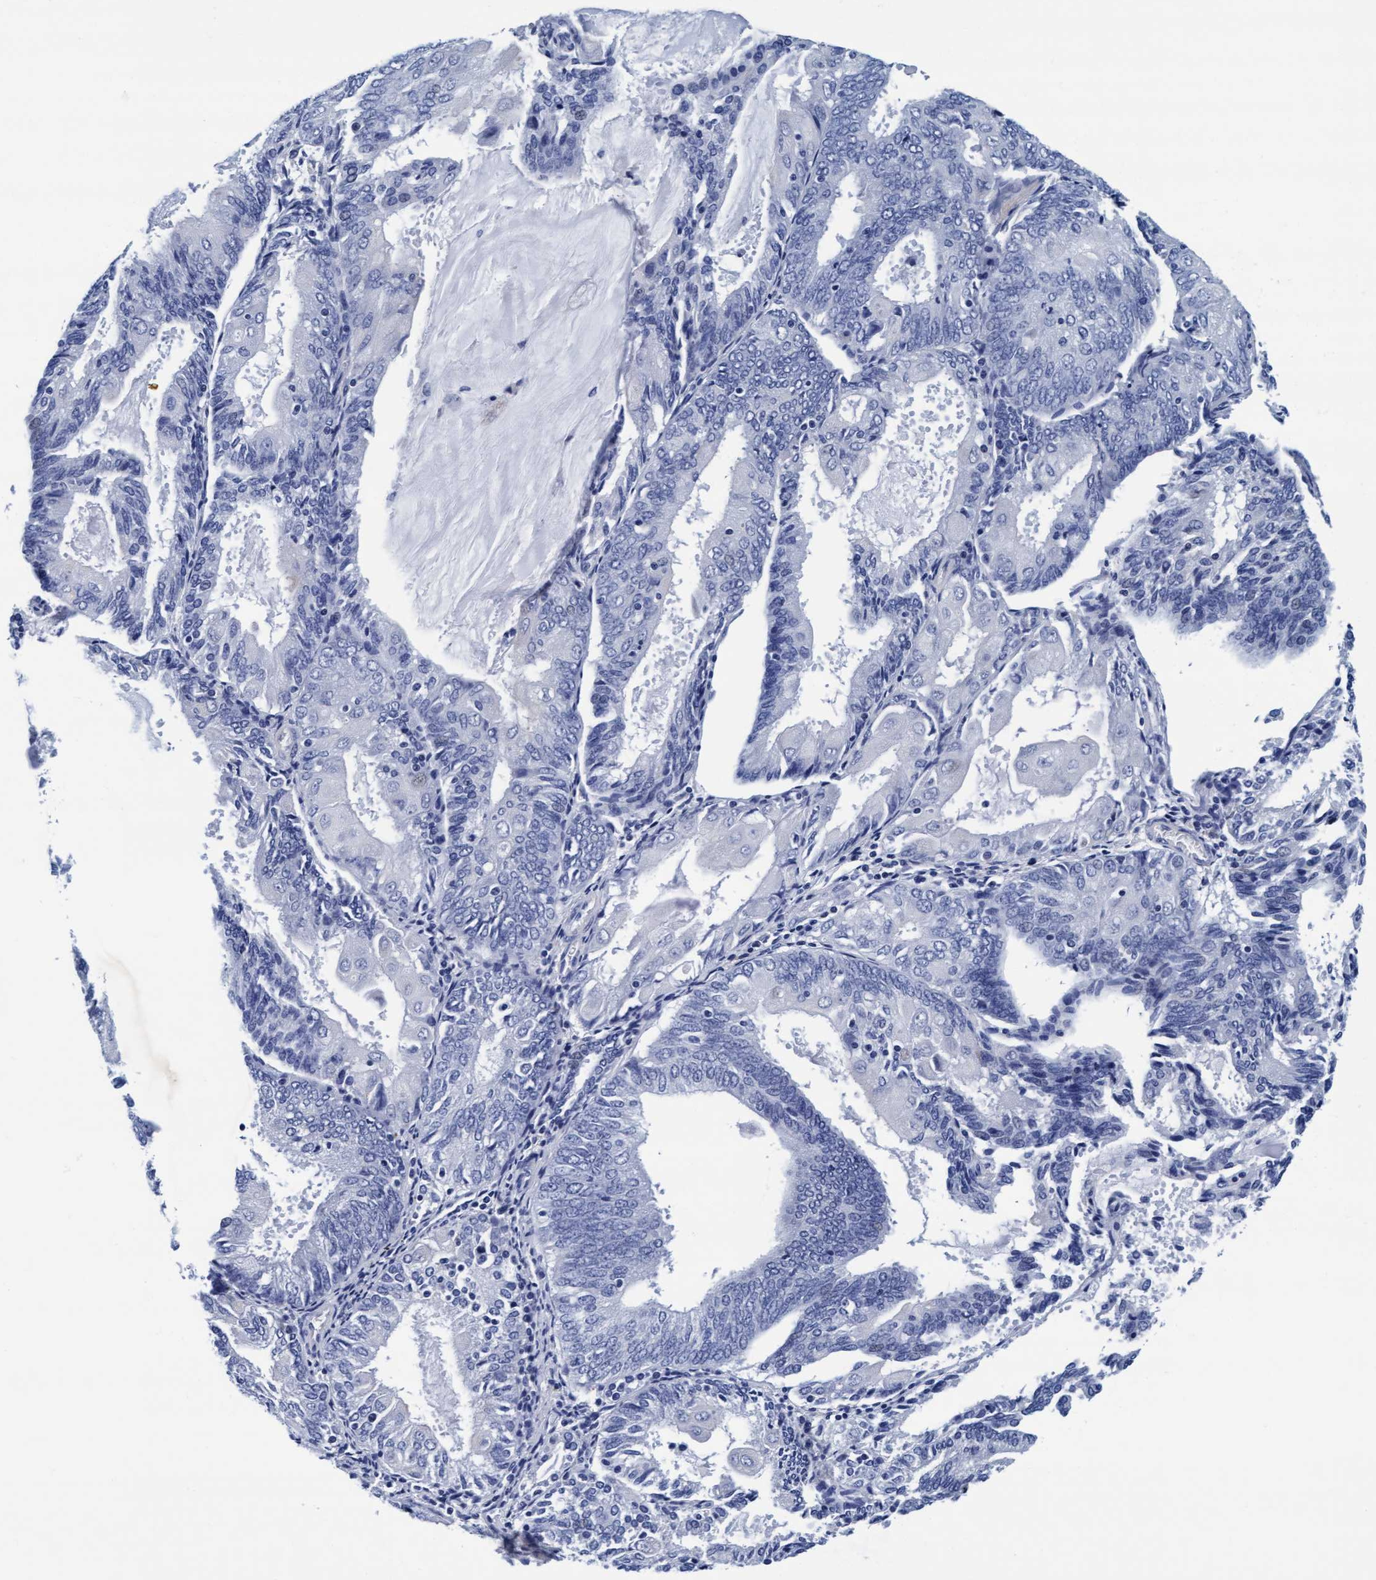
{"staining": {"intensity": "negative", "quantity": "none", "location": "none"}, "tissue": "endometrial cancer", "cell_type": "Tumor cells", "image_type": "cancer", "snomed": [{"axis": "morphology", "description": "Adenocarcinoma, NOS"}, {"axis": "topography", "description": "Endometrium"}], "caption": "Image shows no protein expression in tumor cells of endometrial adenocarcinoma tissue.", "gene": "ARSG", "patient": {"sex": "female", "age": 81}}